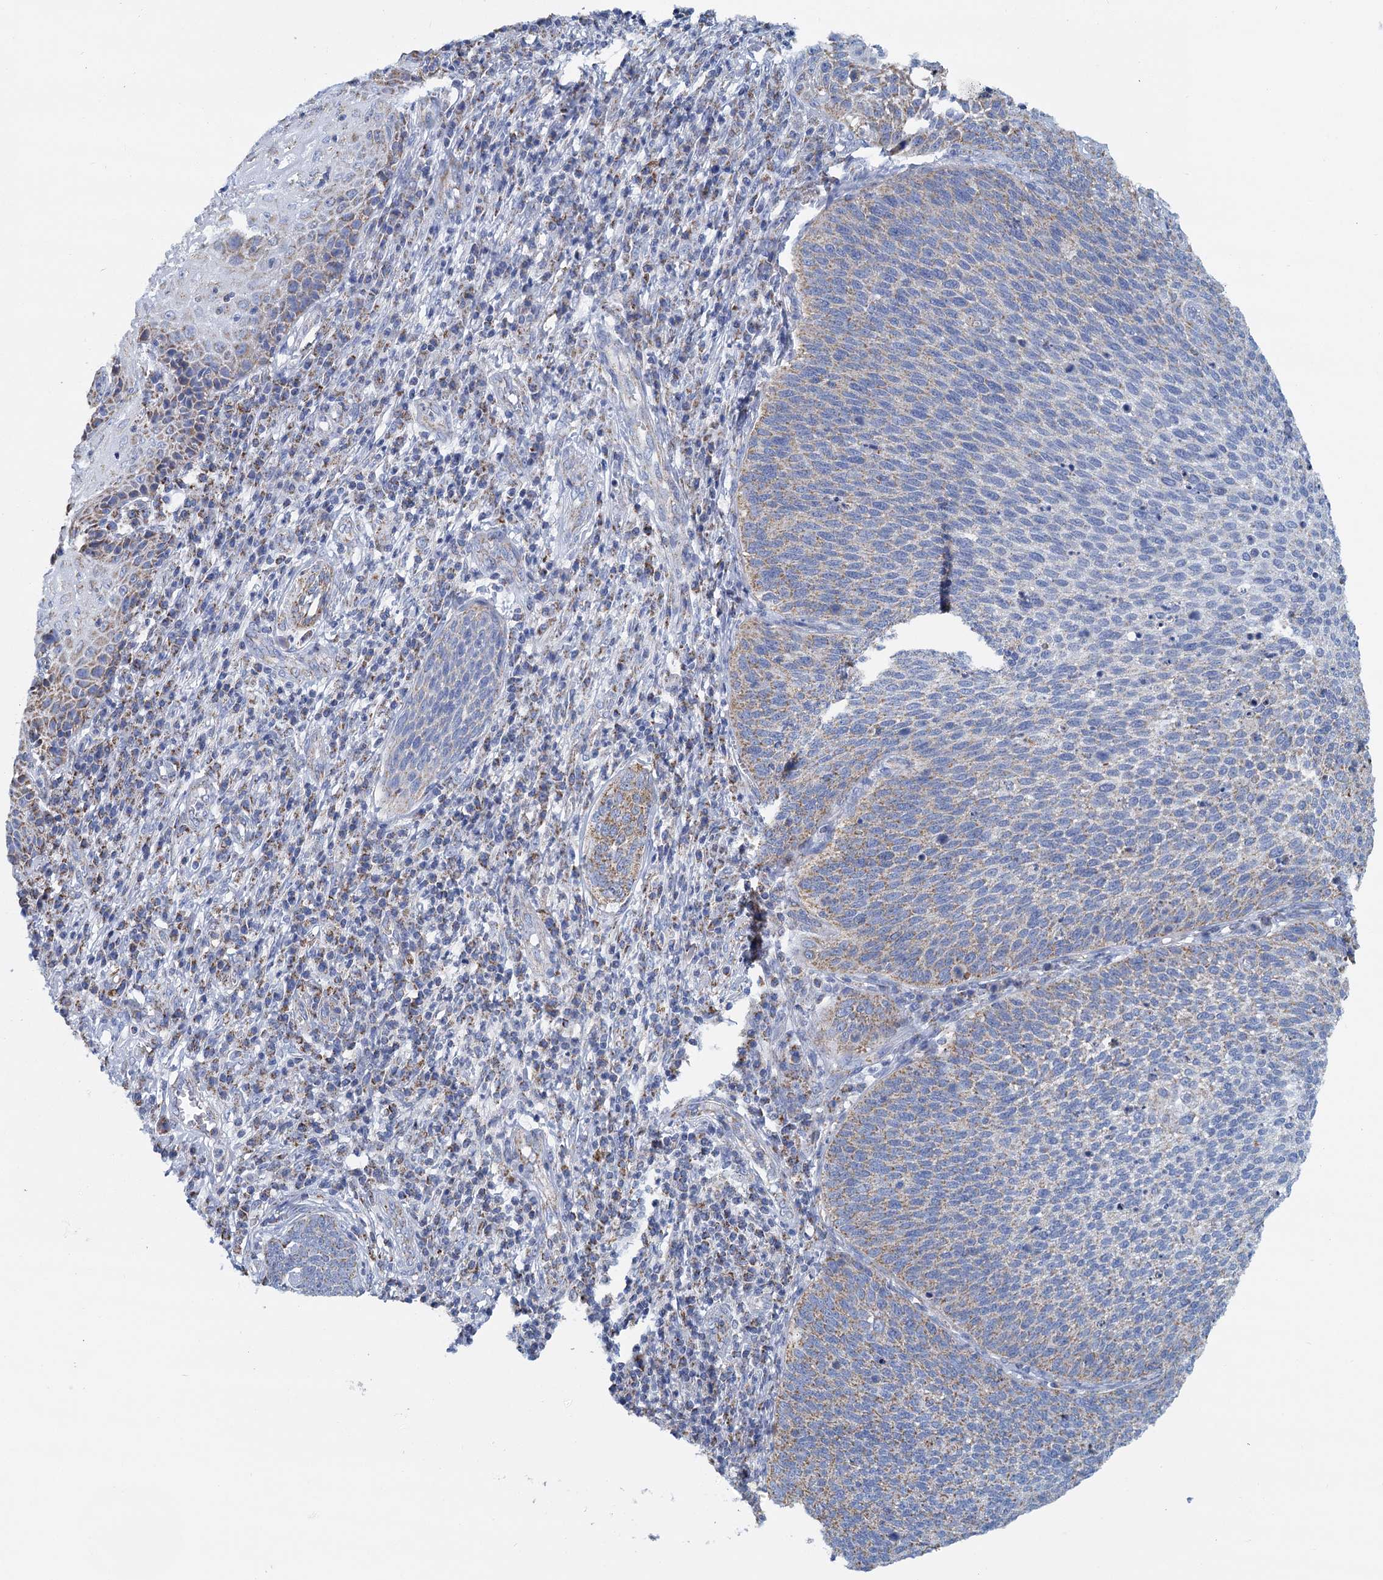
{"staining": {"intensity": "moderate", "quantity": "25%-75%", "location": "cytoplasmic/membranous"}, "tissue": "cervical cancer", "cell_type": "Tumor cells", "image_type": "cancer", "snomed": [{"axis": "morphology", "description": "Squamous cell carcinoma, NOS"}, {"axis": "topography", "description": "Cervix"}], "caption": "Immunohistochemical staining of squamous cell carcinoma (cervical) shows moderate cytoplasmic/membranous protein staining in approximately 25%-75% of tumor cells. (DAB IHC with brightfield microscopy, high magnification).", "gene": "CCP110", "patient": {"sex": "female", "age": 34}}